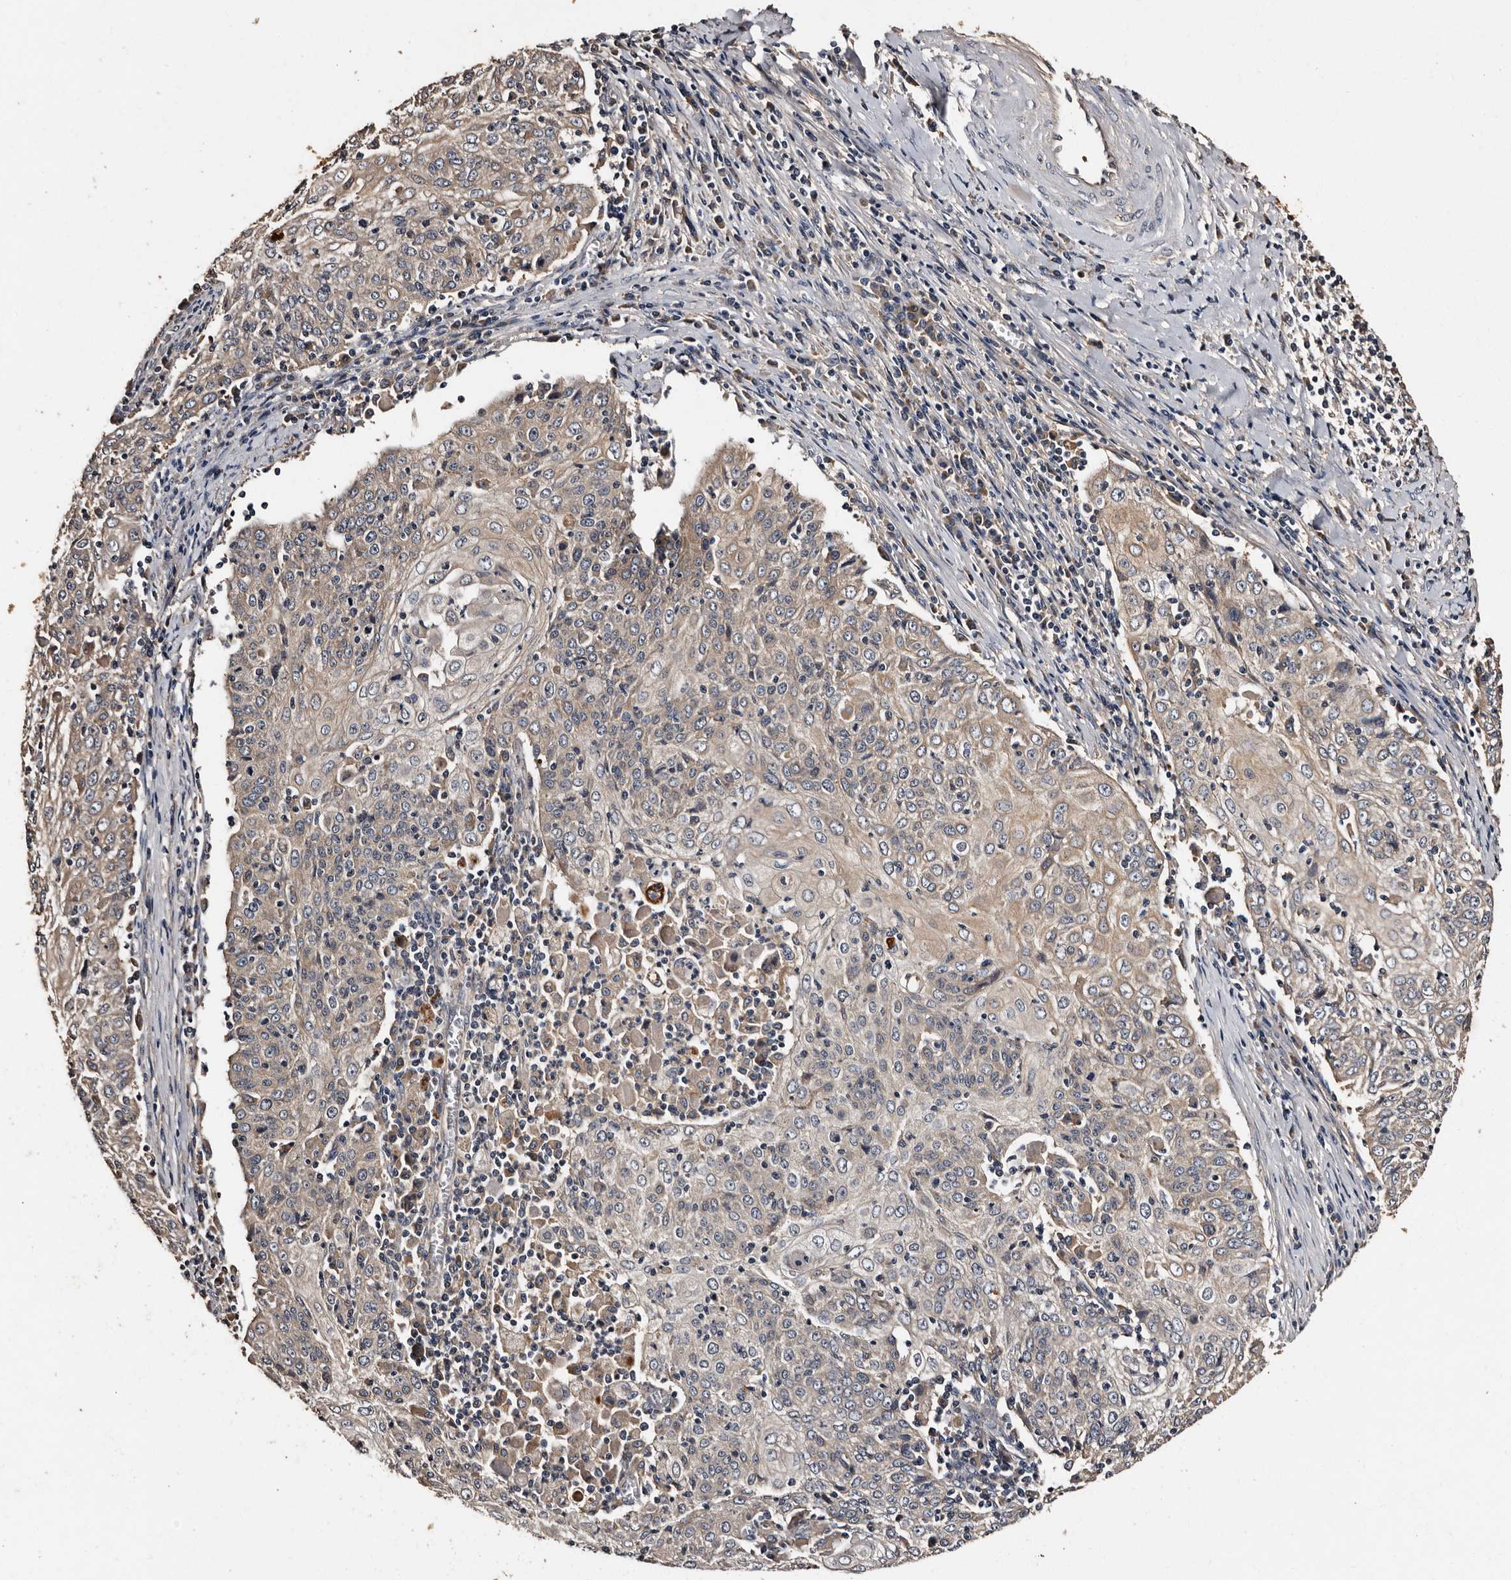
{"staining": {"intensity": "weak", "quantity": "25%-75%", "location": "cytoplasmic/membranous"}, "tissue": "cervical cancer", "cell_type": "Tumor cells", "image_type": "cancer", "snomed": [{"axis": "morphology", "description": "Squamous cell carcinoma, NOS"}, {"axis": "topography", "description": "Cervix"}], "caption": "This is a histology image of IHC staining of squamous cell carcinoma (cervical), which shows weak expression in the cytoplasmic/membranous of tumor cells.", "gene": "ADCK5", "patient": {"sex": "female", "age": 48}}